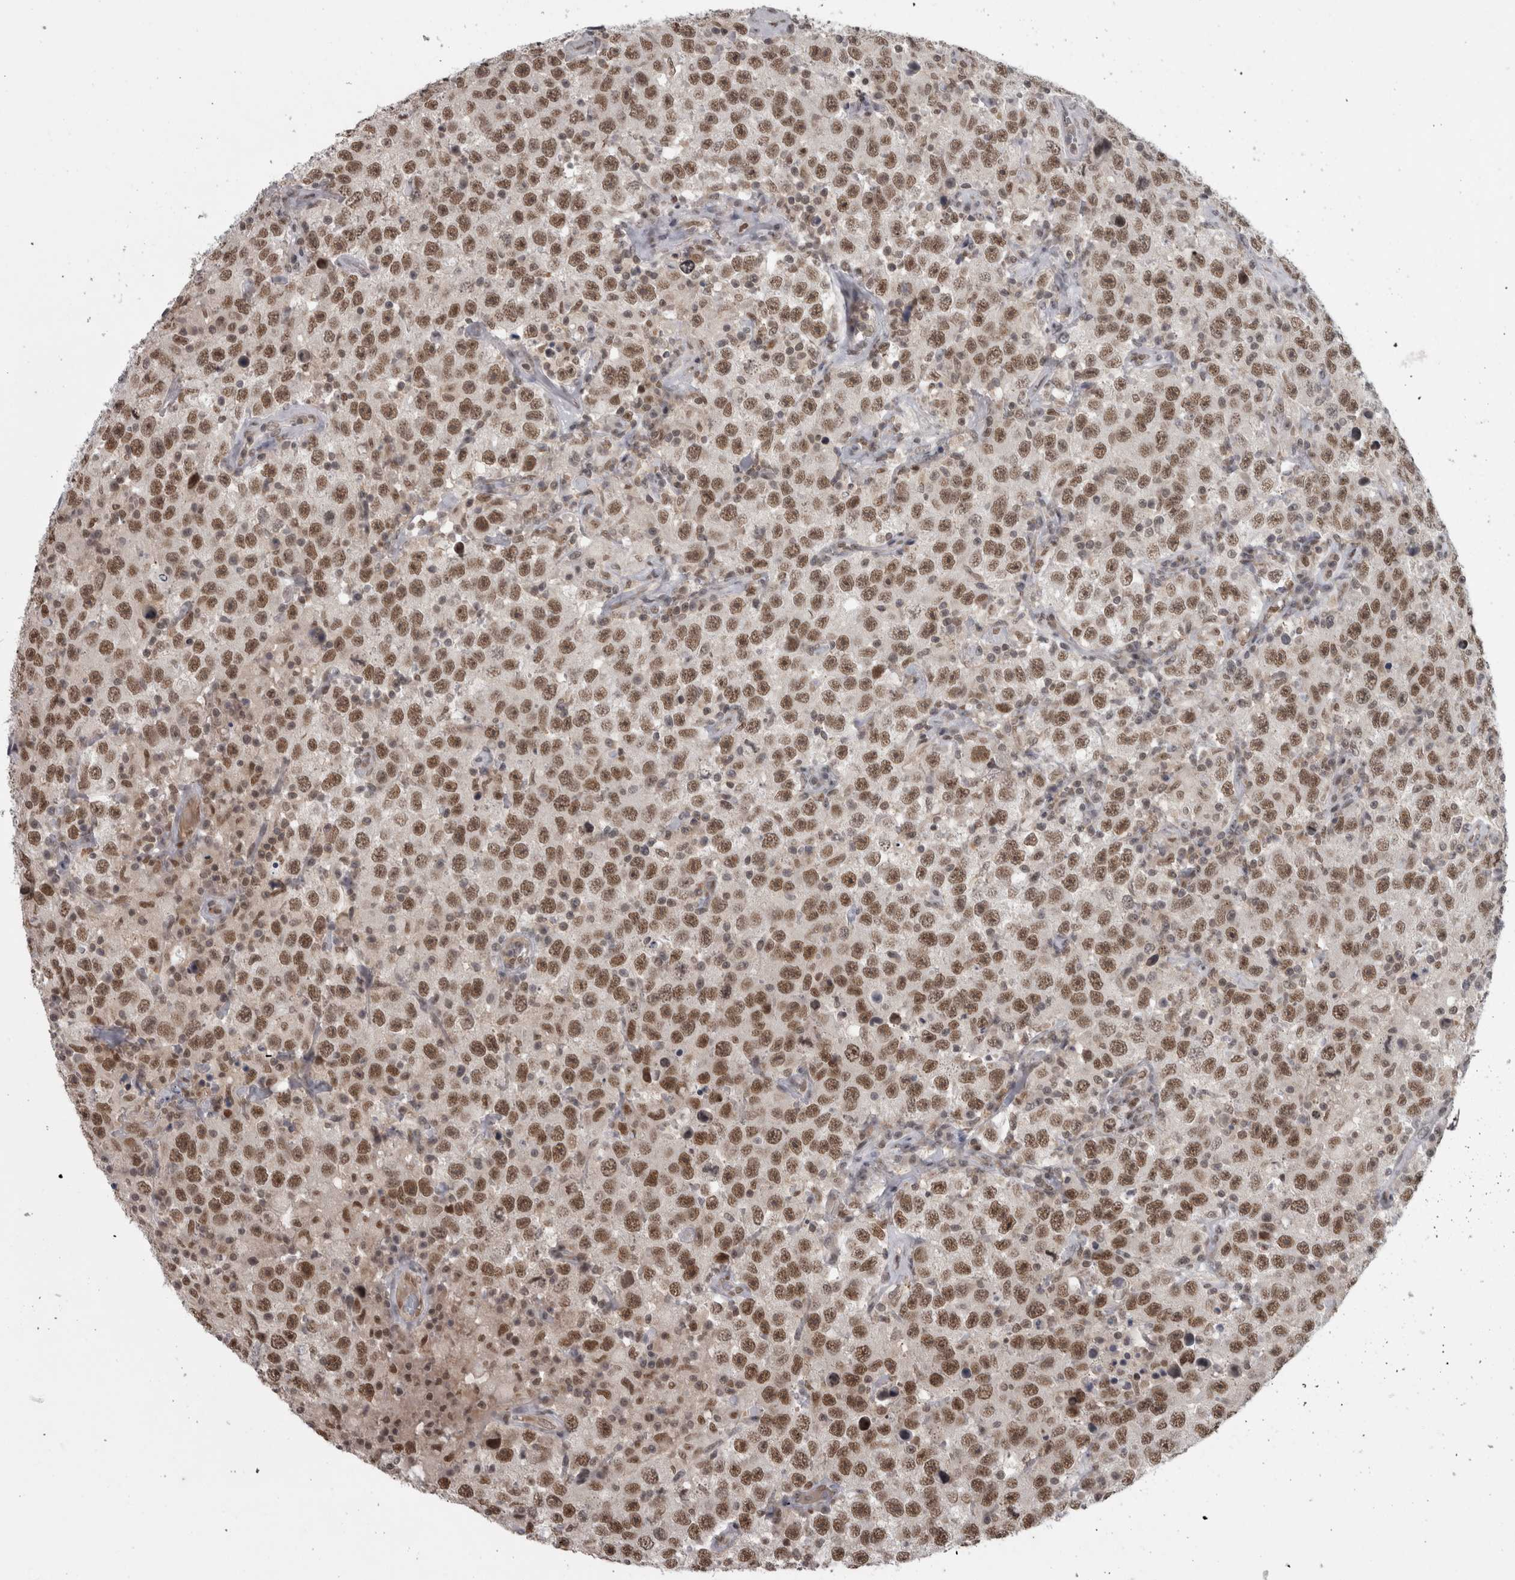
{"staining": {"intensity": "moderate", "quantity": ">75%", "location": "nuclear"}, "tissue": "testis cancer", "cell_type": "Tumor cells", "image_type": "cancer", "snomed": [{"axis": "morphology", "description": "Seminoma, NOS"}, {"axis": "topography", "description": "Testis"}], "caption": "DAB (3,3'-diaminobenzidine) immunohistochemical staining of testis seminoma exhibits moderate nuclear protein expression in about >75% of tumor cells.", "gene": "MICU3", "patient": {"sex": "male", "age": 41}}